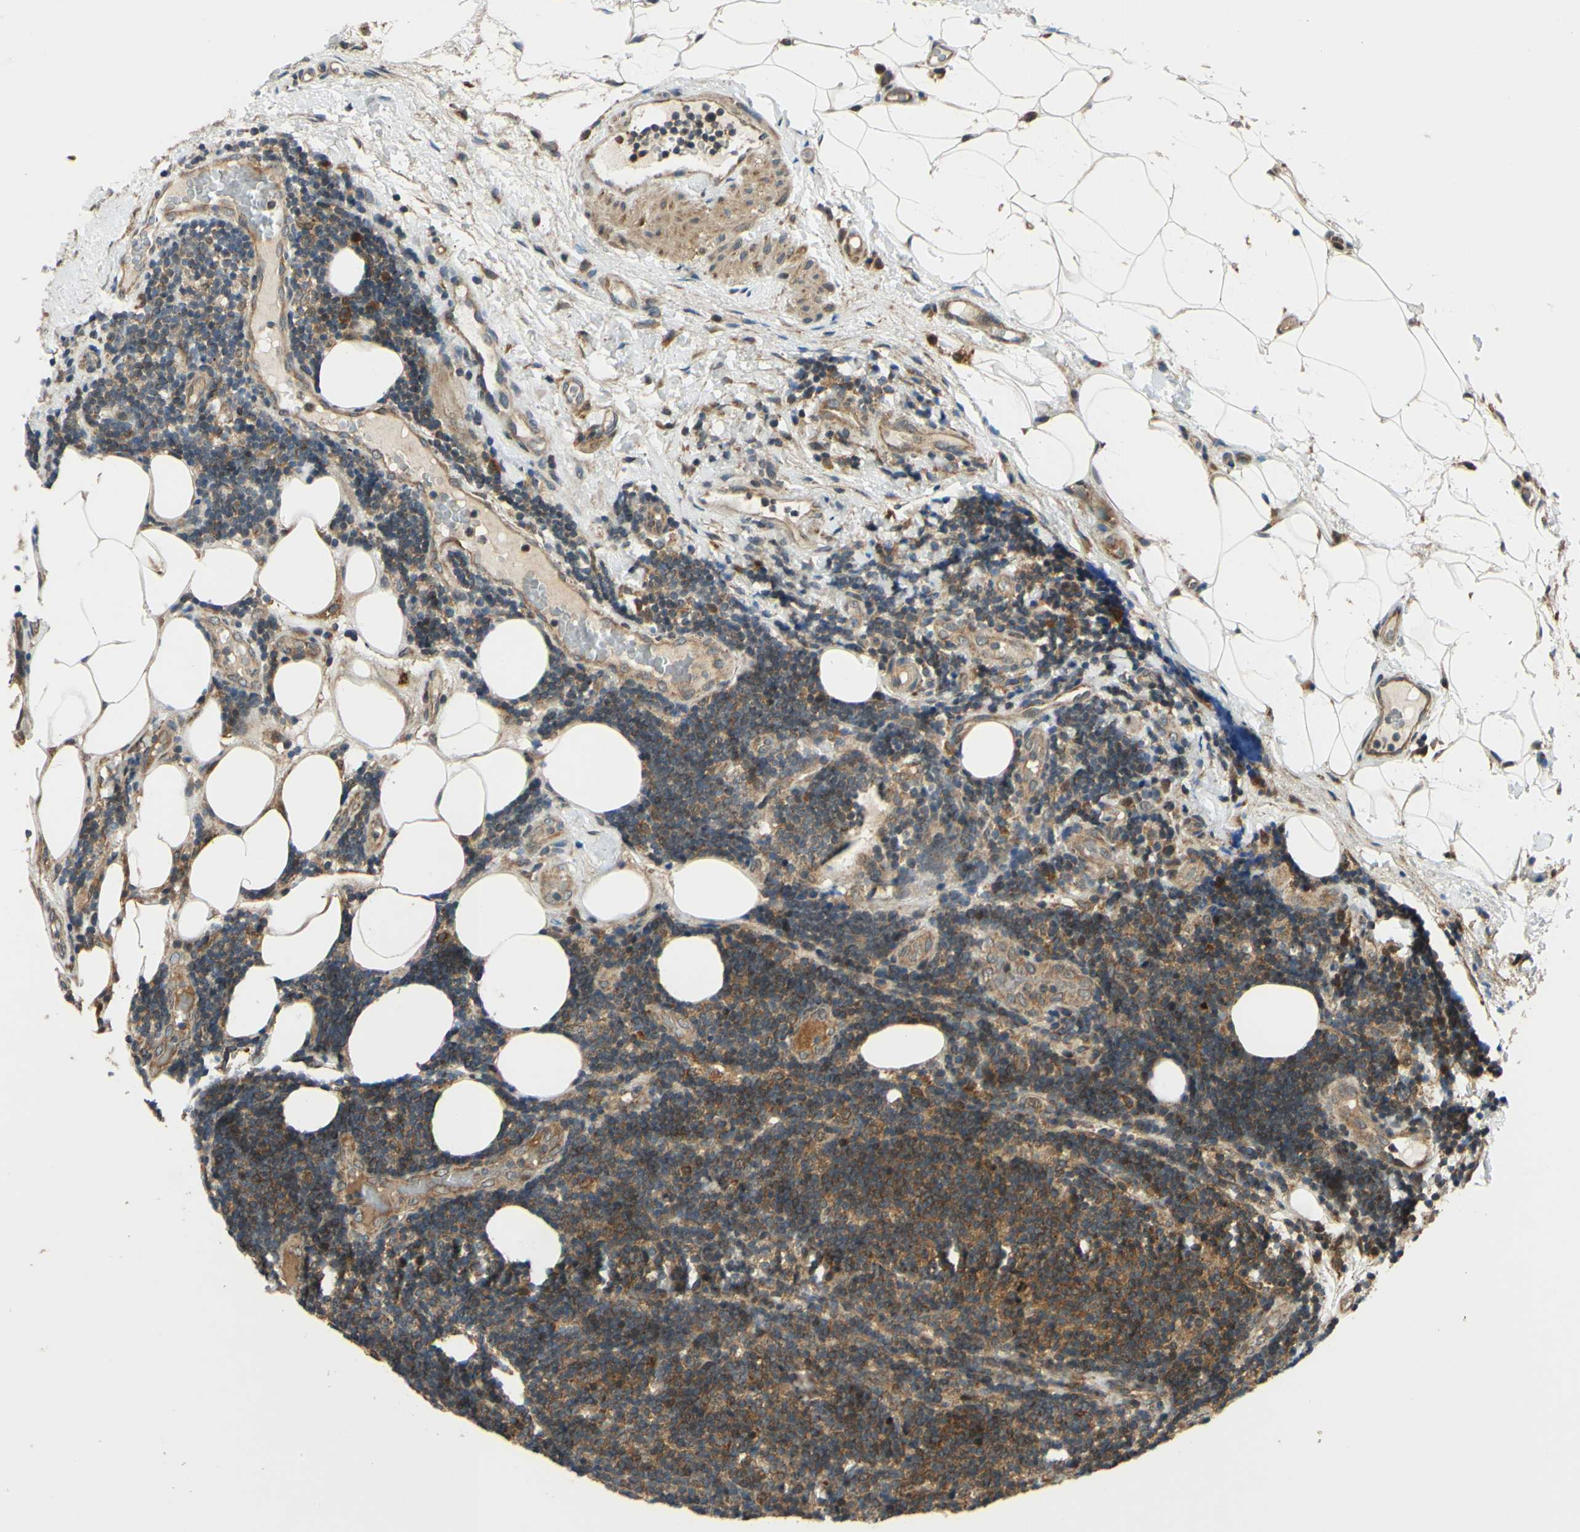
{"staining": {"intensity": "moderate", "quantity": ">75%", "location": "cytoplasmic/membranous"}, "tissue": "lymphoma", "cell_type": "Tumor cells", "image_type": "cancer", "snomed": [{"axis": "morphology", "description": "Malignant lymphoma, non-Hodgkin's type, Low grade"}, {"axis": "topography", "description": "Lymph node"}], "caption": "Immunohistochemical staining of lymphoma exhibits medium levels of moderate cytoplasmic/membranous expression in approximately >75% of tumor cells. Immunohistochemistry stains the protein of interest in brown and the nuclei are stained blue.", "gene": "ABCC8", "patient": {"sex": "male", "age": 83}}